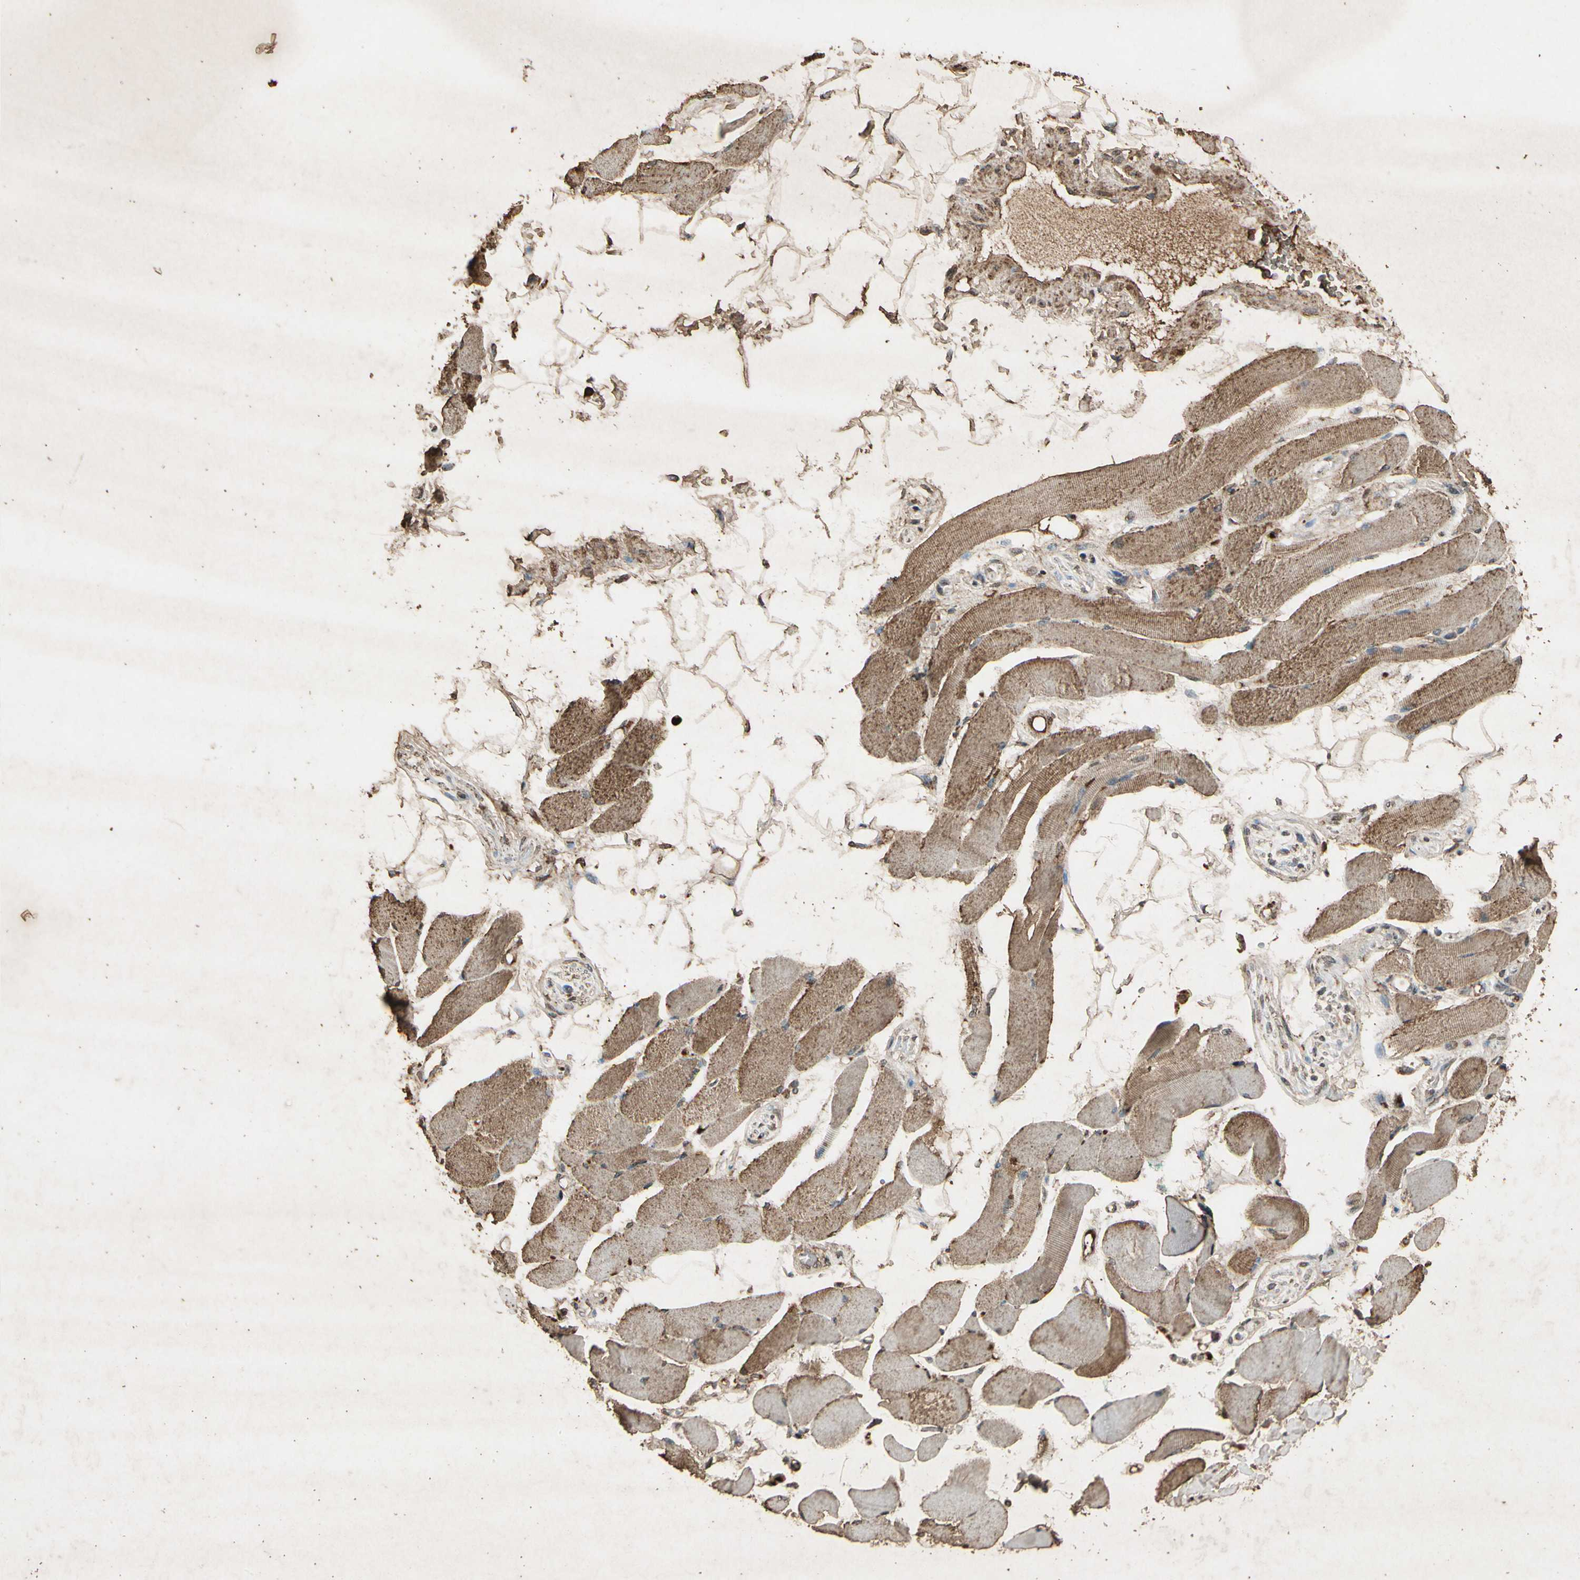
{"staining": {"intensity": "strong", "quantity": ">75%", "location": "cytoplasmic/membranous"}, "tissue": "skeletal muscle", "cell_type": "Myocytes", "image_type": "normal", "snomed": [{"axis": "morphology", "description": "Normal tissue, NOS"}, {"axis": "topography", "description": "Skeletal muscle"}, {"axis": "topography", "description": "Peripheral nerve tissue"}], "caption": "Myocytes exhibit high levels of strong cytoplasmic/membranous expression in approximately >75% of cells in benign skeletal muscle.", "gene": "GC", "patient": {"sex": "female", "age": 84}}